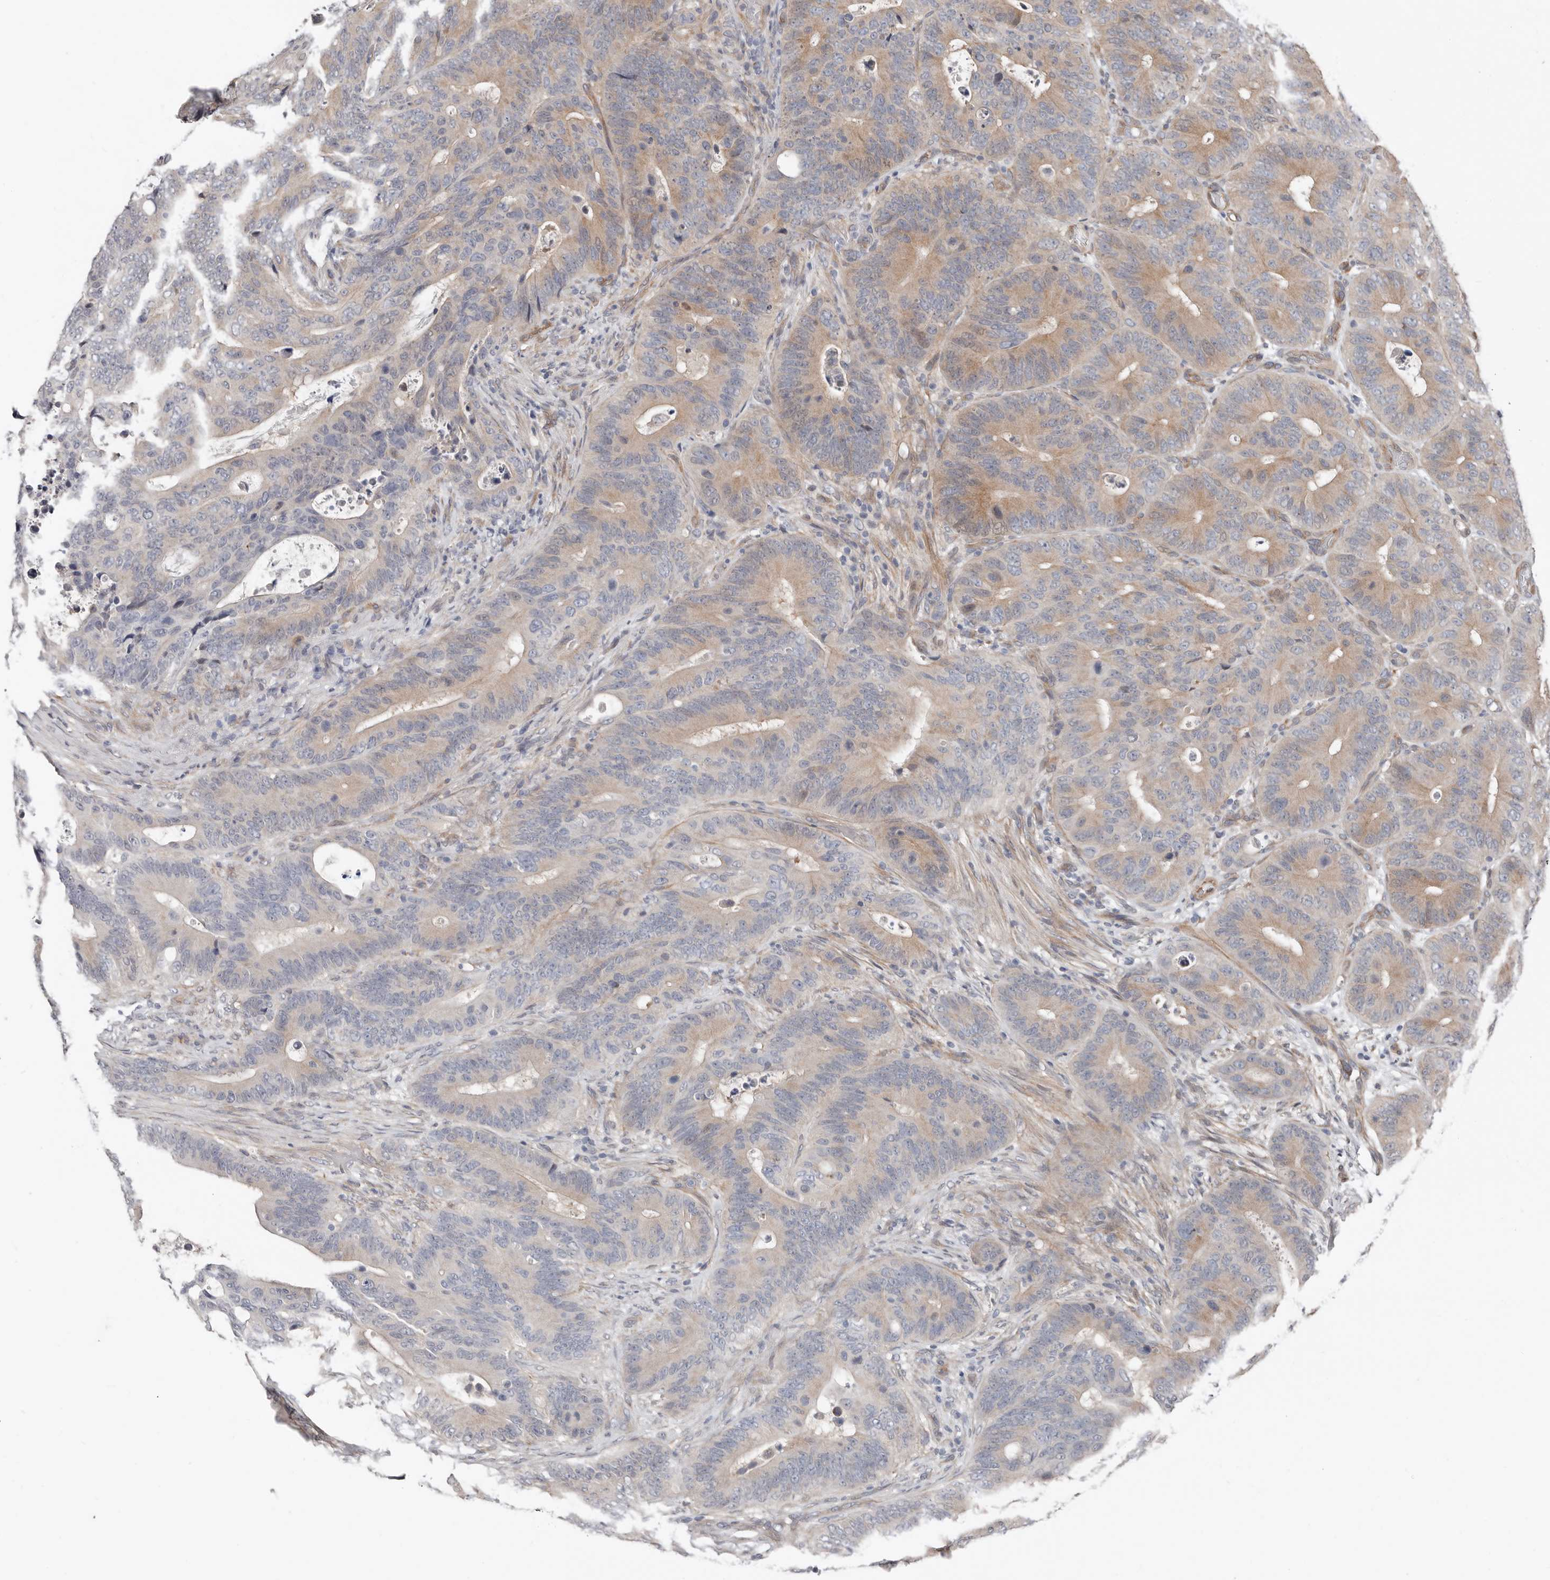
{"staining": {"intensity": "moderate", "quantity": "25%-75%", "location": "cytoplasmic/membranous"}, "tissue": "colorectal cancer", "cell_type": "Tumor cells", "image_type": "cancer", "snomed": [{"axis": "morphology", "description": "Adenocarcinoma, NOS"}, {"axis": "topography", "description": "Colon"}], "caption": "Moderate cytoplasmic/membranous protein expression is appreciated in about 25%-75% of tumor cells in colorectal cancer. The protein of interest is stained brown, and the nuclei are stained in blue (DAB (3,3'-diaminobenzidine) IHC with brightfield microscopy, high magnification).", "gene": "ASRGL1", "patient": {"sex": "male", "age": 83}}